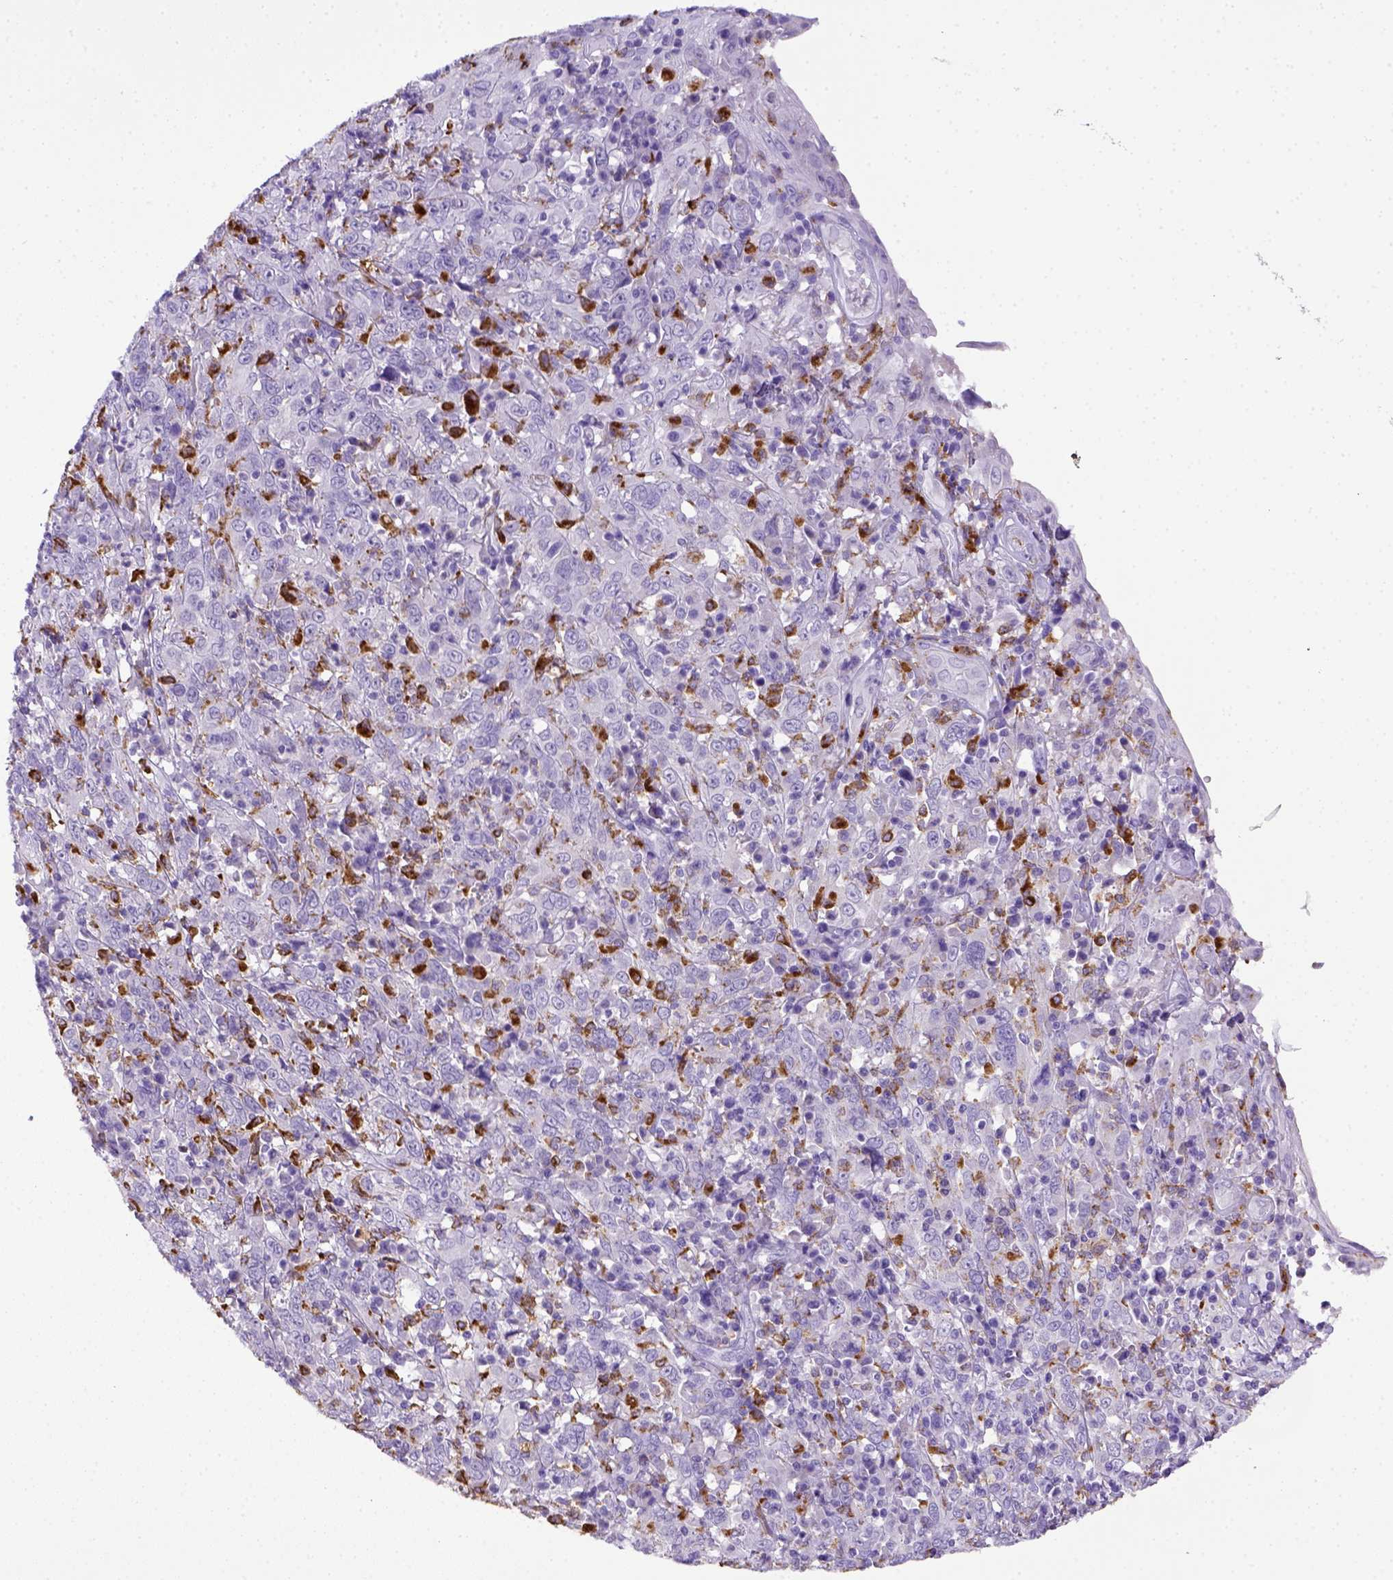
{"staining": {"intensity": "negative", "quantity": "none", "location": "none"}, "tissue": "cervical cancer", "cell_type": "Tumor cells", "image_type": "cancer", "snomed": [{"axis": "morphology", "description": "Squamous cell carcinoma, NOS"}, {"axis": "topography", "description": "Cervix"}], "caption": "There is no significant staining in tumor cells of cervical squamous cell carcinoma.", "gene": "CD68", "patient": {"sex": "female", "age": 46}}